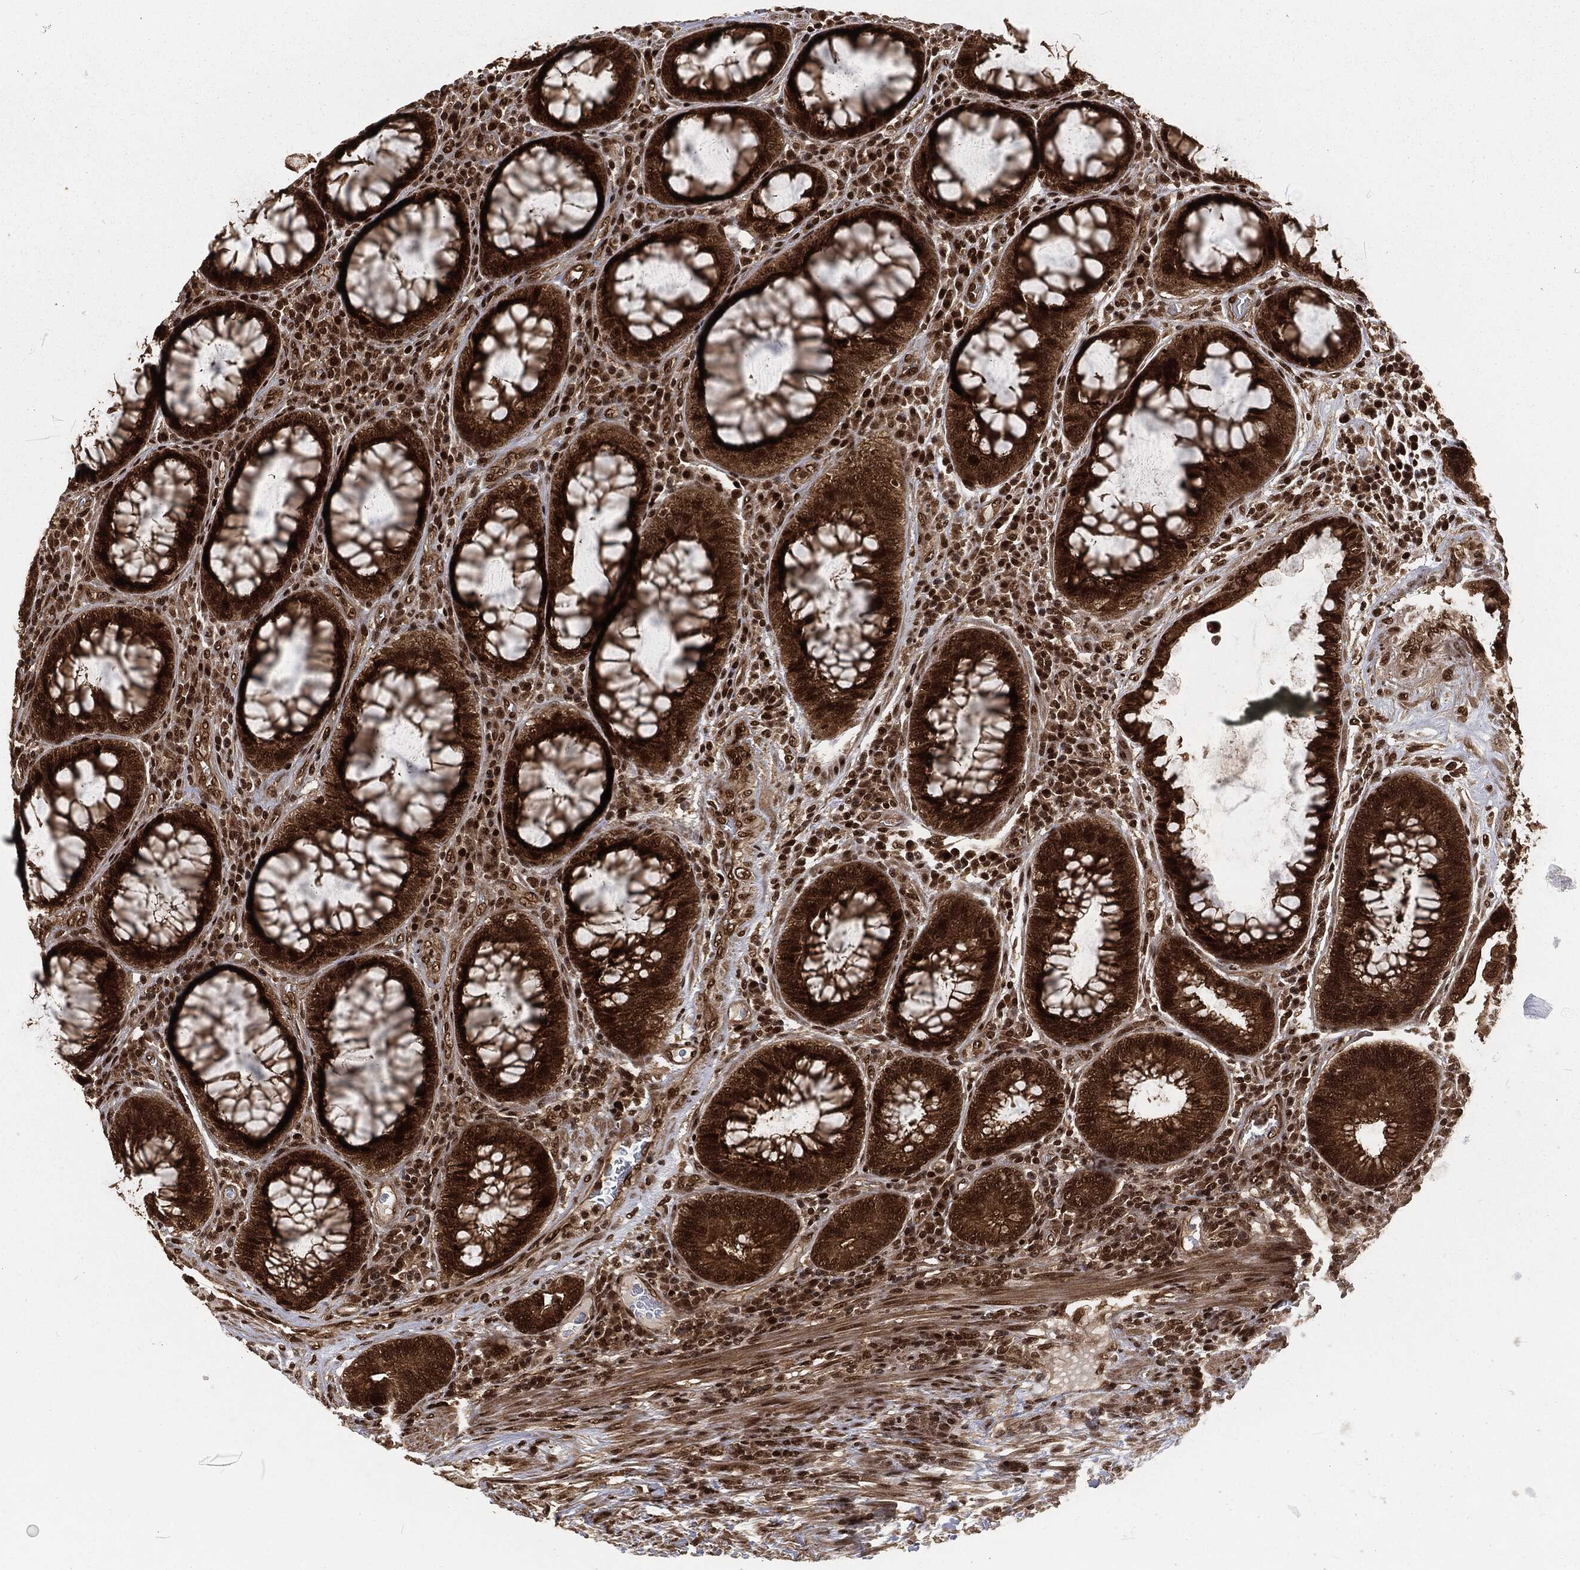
{"staining": {"intensity": "strong", "quantity": ">75%", "location": "cytoplasmic/membranous,nuclear"}, "tissue": "colorectal cancer", "cell_type": "Tumor cells", "image_type": "cancer", "snomed": [{"axis": "morphology", "description": "Adenocarcinoma, NOS"}, {"axis": "topography", "description": "Colon"}], "caption": "This micrograph exhibits immunohistochemistry (IHC) staining of human colorectal adenocarcinoma, with high strong cytoplasmic/membranous and nuclear expression in approximately >75% of tumor cells.", "gene": "NGRN", "patient": {"sex": "female", "age": 67}}